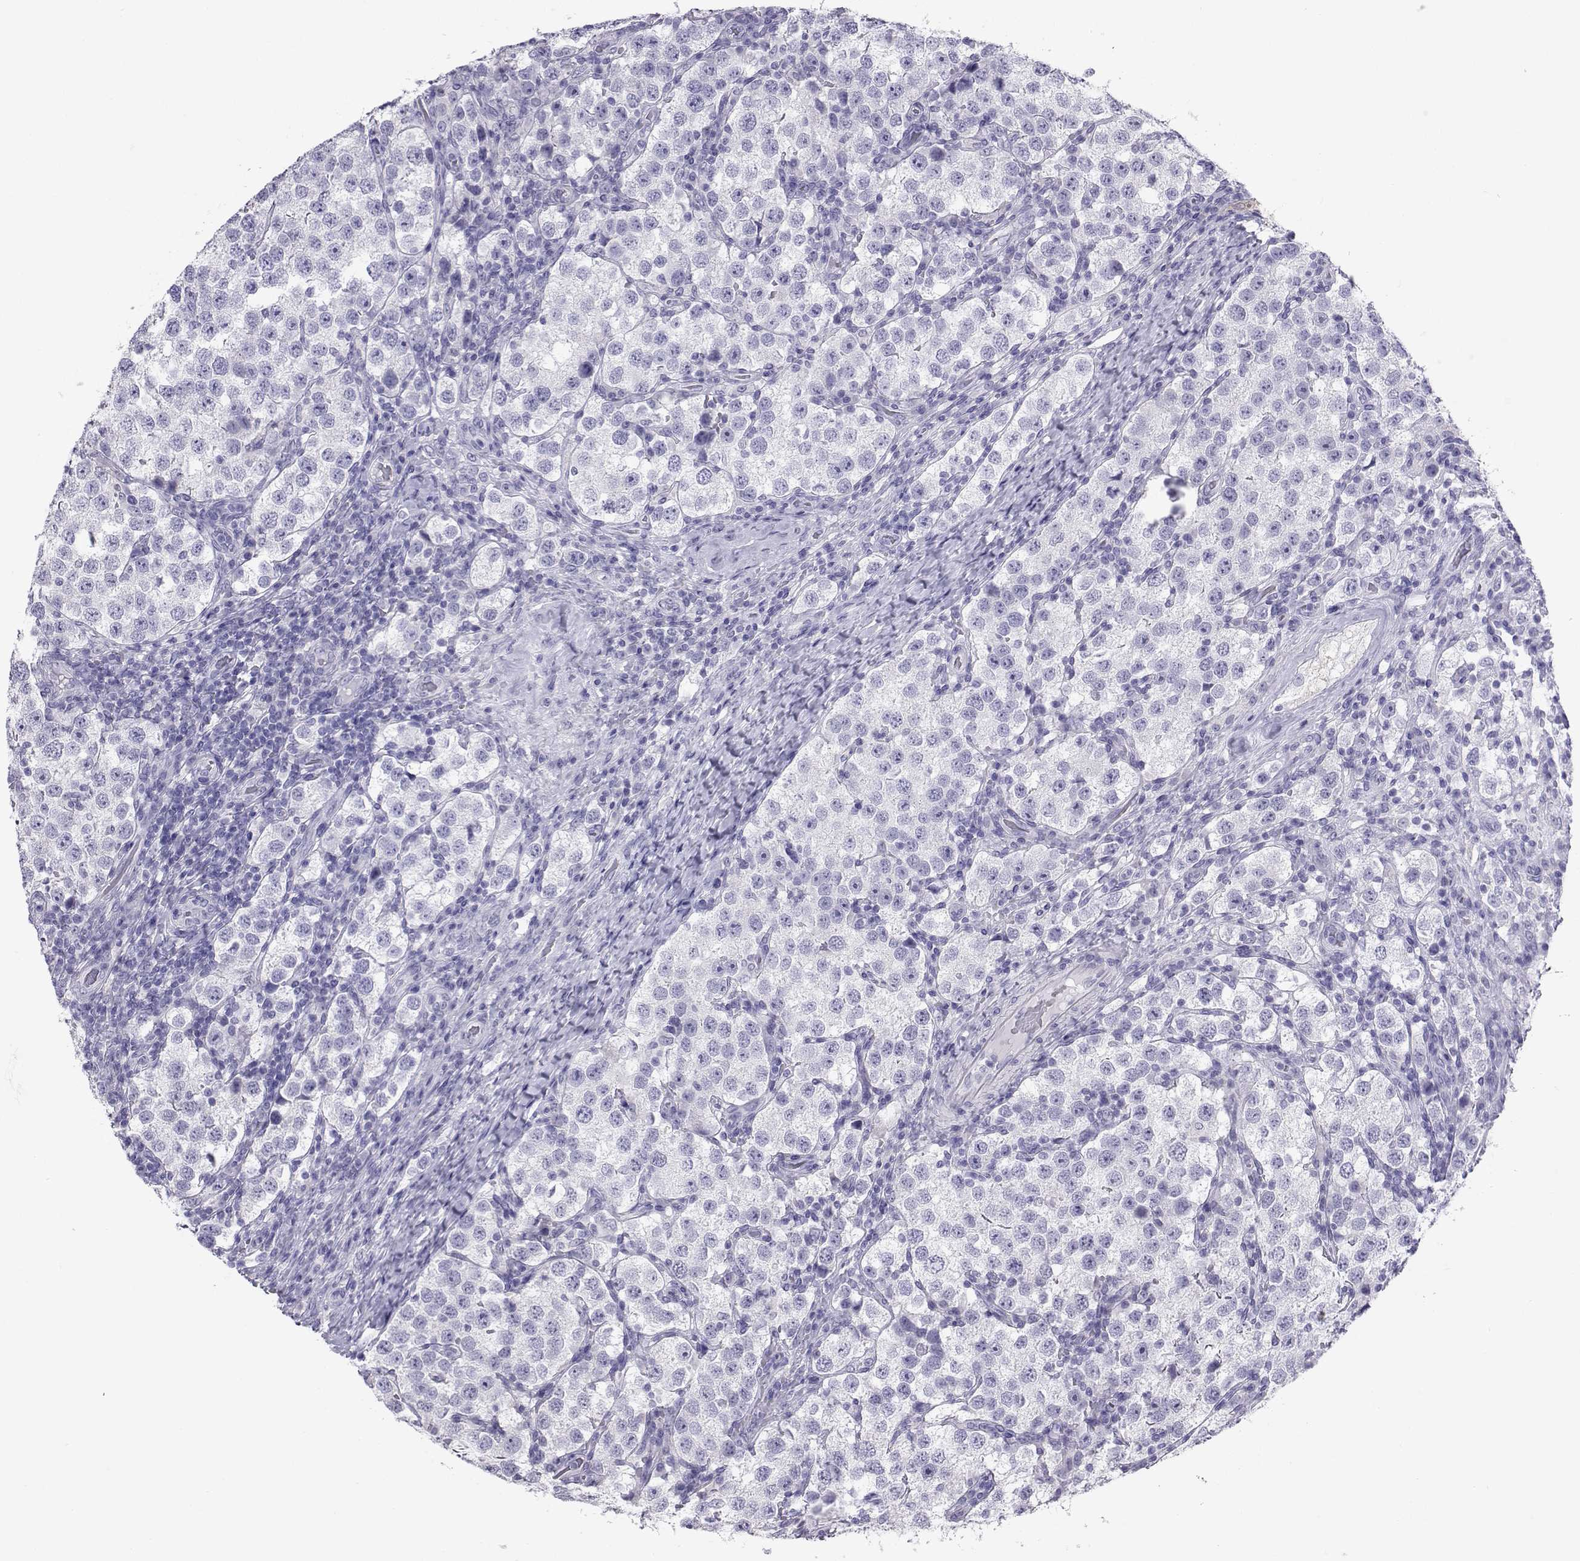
{"staining": {"intensity": "negative", "quantity": "none", "location": "none"}, "tissue": "testis cancer", "cell_type": "Tumor cells", "image_type": "cancer", "snomed": [{"axis": "morphology", "description": "Seminoma, NOS"}, {"axis": "topography", "description": "Testis"}], "caption": "There is no significant expression in tumor cells of testis cancer (seminoma). The staining is performed using DAB brown chromogen with nuclei counter-stained in using hematoxylin.", "gene": "PLIN4", "patient": {"sex": "male", "age": 37}}